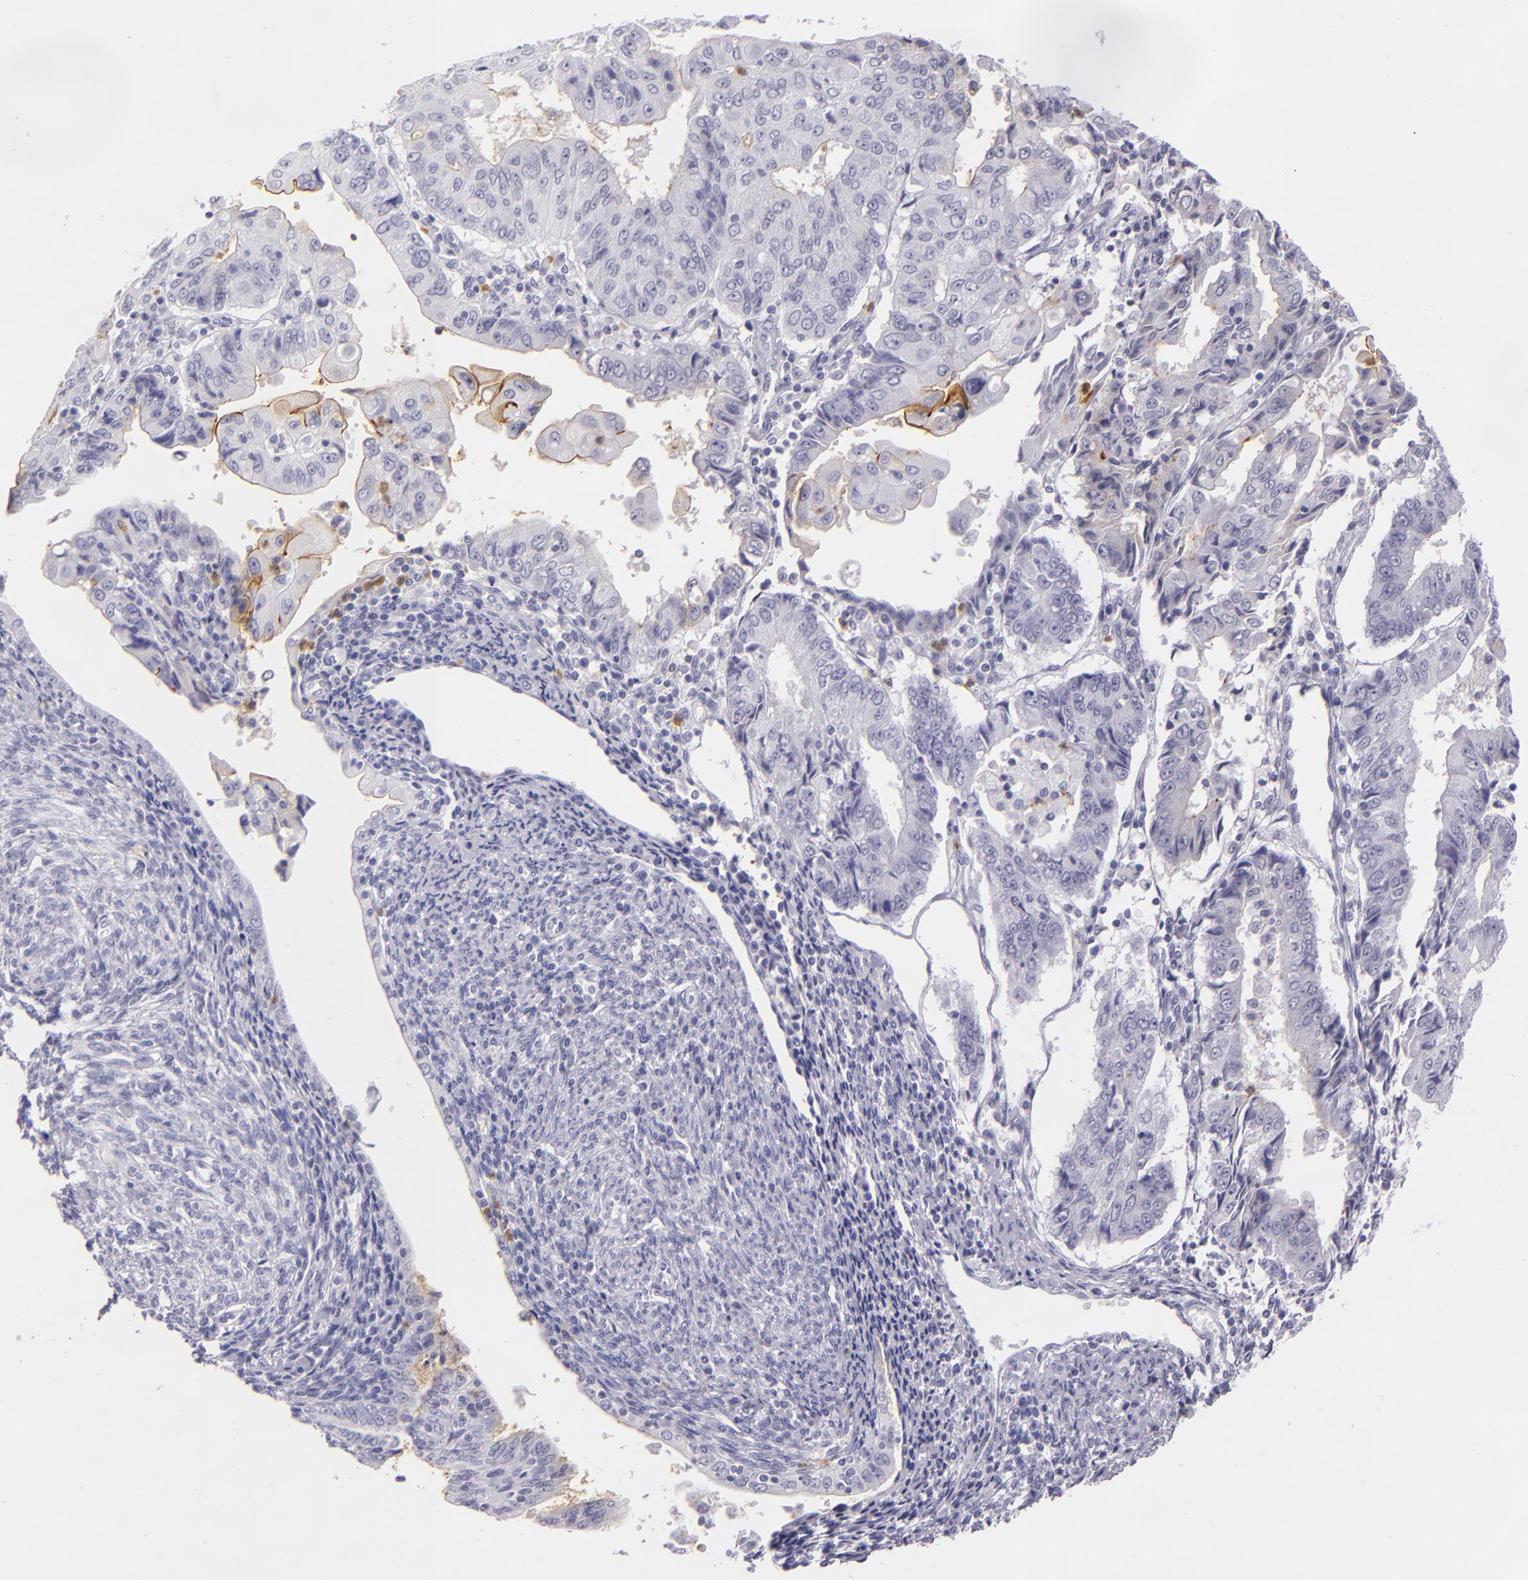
{"staining": {"intensity": "moderate", "quantity": "<25%", "location": "cytoplasmic/membranous"}, "tissue": "endometrial cancer", "cell_type": "Tumor cells", "image_type": "cancer", "snomed": [{"axis": "morphology", "description": "Adenocarcinoma, NOS"}, {"axis": "topography", "description": "Endometrium"}], "caption": "Endometrial cancer was stained to show a protein in brown. There is low levels of moderate cytoplasmic/membranous expression in about <25% of tumor cells.", "gene": "CEACAM1", "patient": {"sex": "female", "age": 75}}